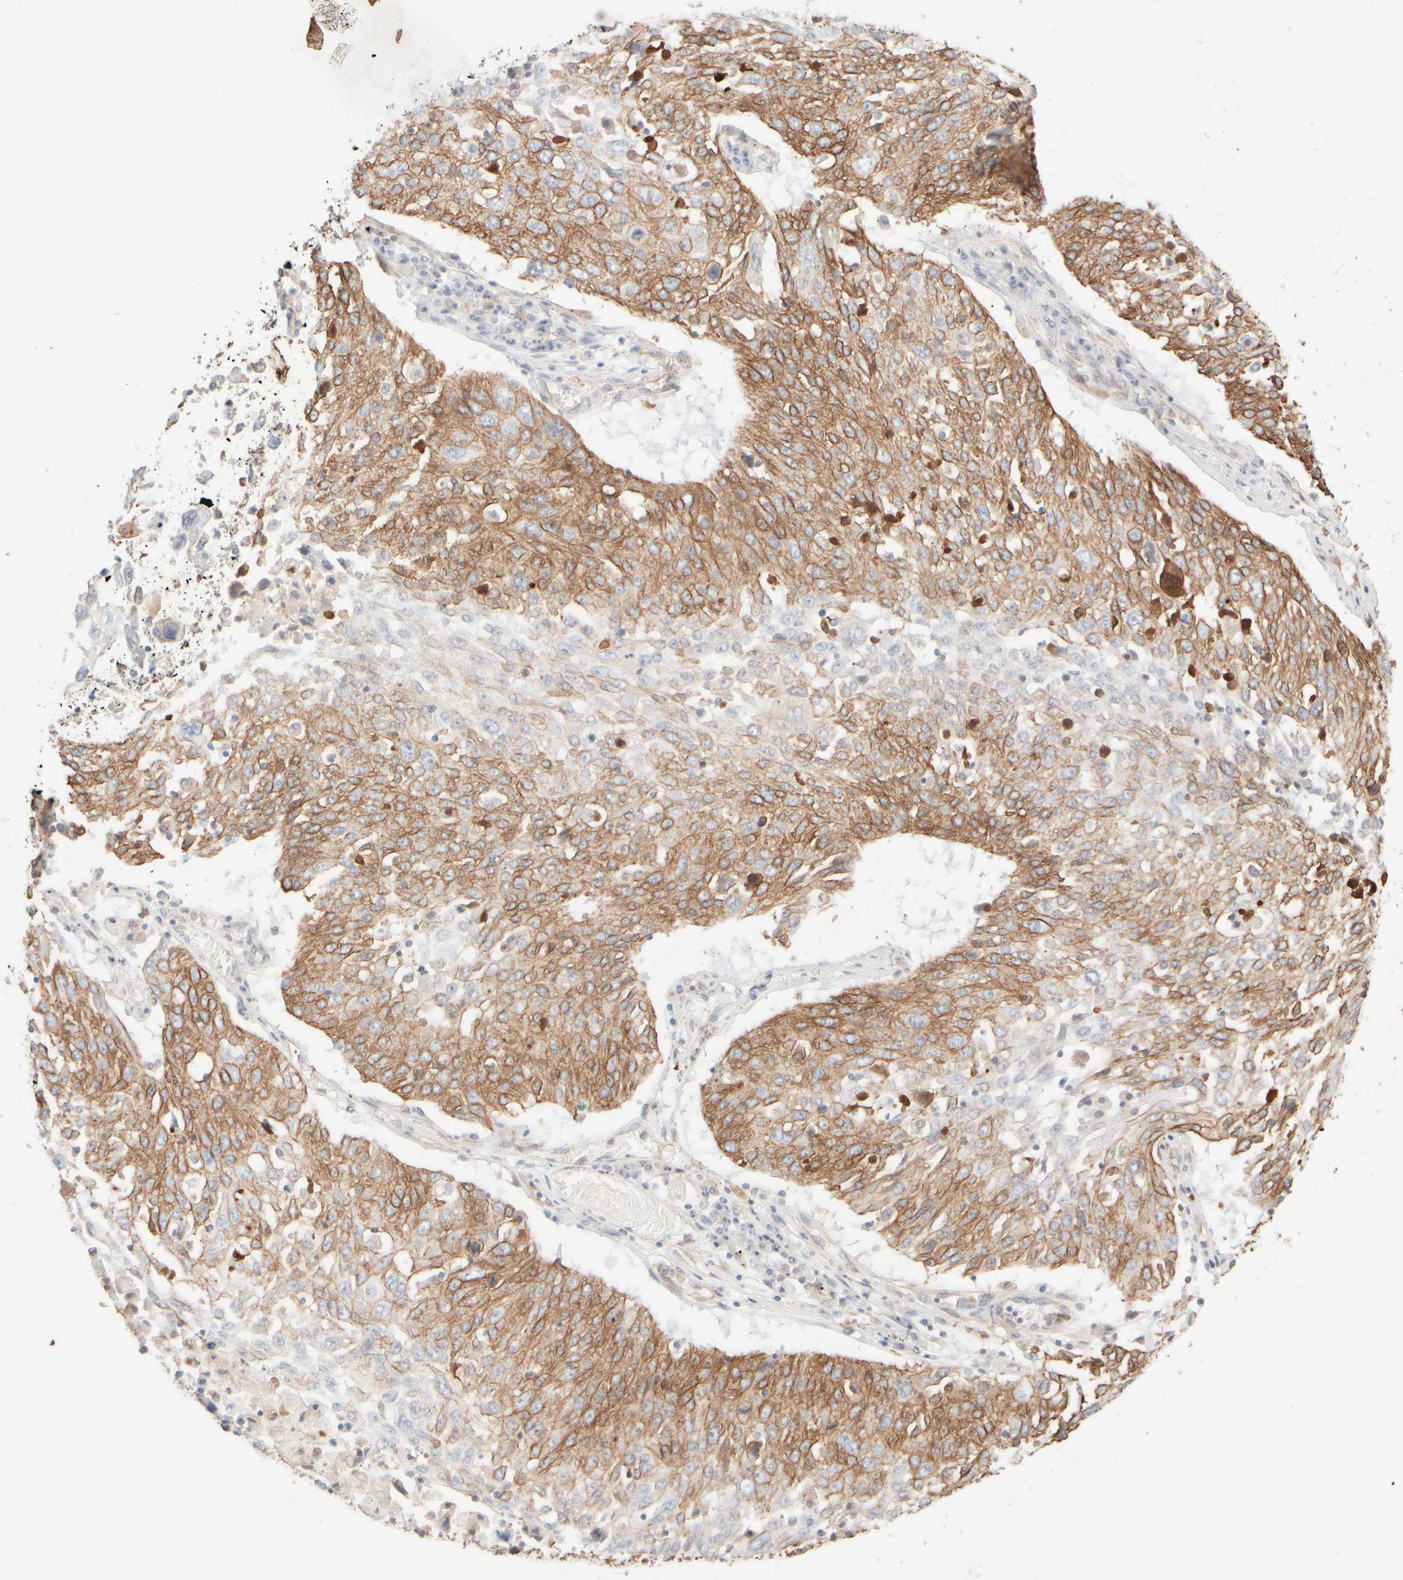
{"staining": {"intensity": "moderate", "quantity": ">75%", "location": "cytoplasmic/membranous"}, "tissue": "lung cancer", "cell_type": "Tumor cells", "image_type": "cancer", "snomed": [{"axis": "morphology", "description": "Squamous cell carcinoma, NOS"}, {"axis": "topography", "description": "Lung"}], "caption": "Tumor cells demonstrate medium levels of moderate cytoplasmic/membranous positivity in about >75% of cells in lung cancer (squamous cell carcinoma).", "gene": "KRT15", "patient": {"sex": "male", "age": 65}}